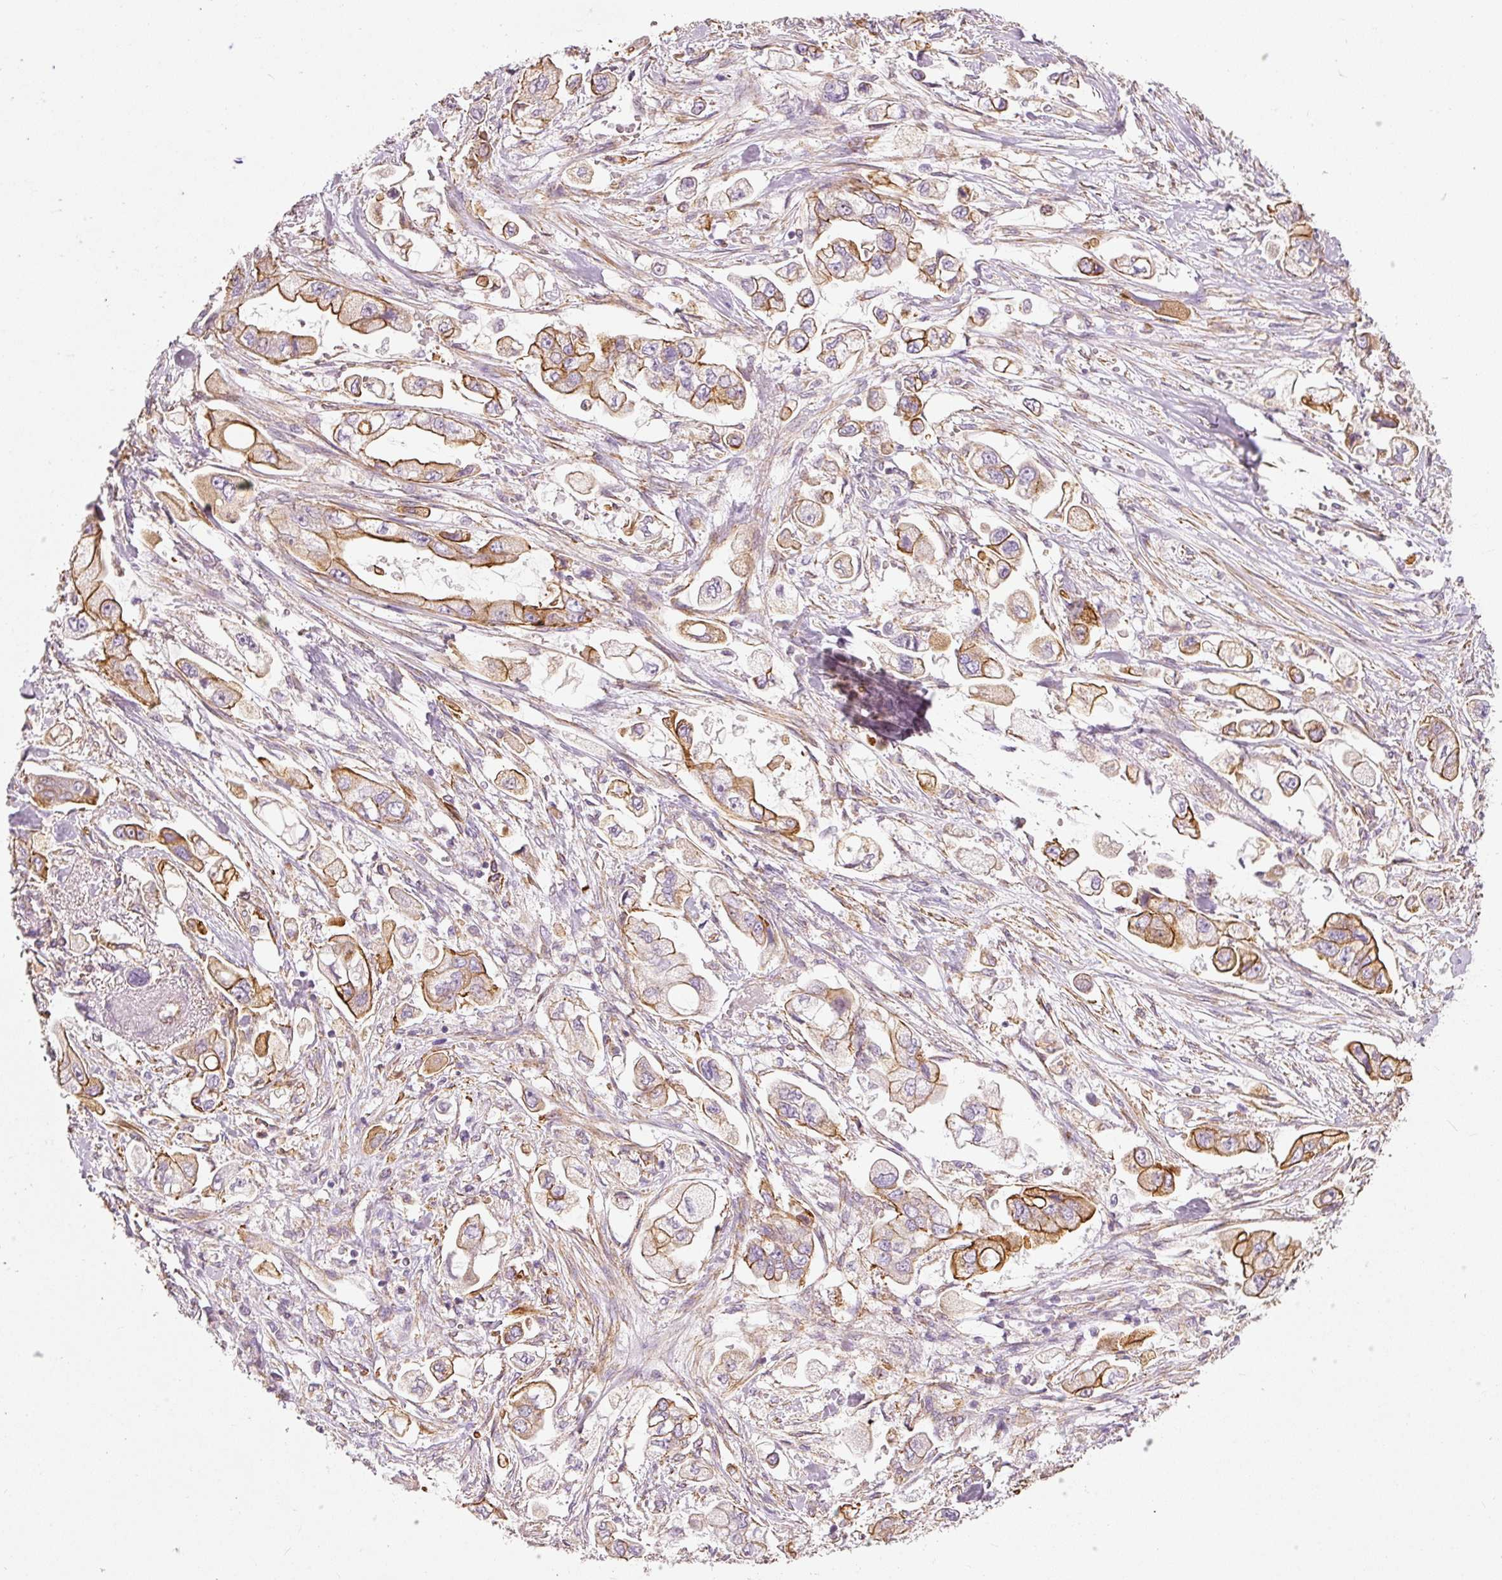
{"staining": {"intensity": "strong", "quantity": "25%-75%", "location": "cytoplasmic/membranous"}, "tissue": "stomach cancer", "cell_type": "Tumor cells", "image_type": "cancer", "snomed": [{"axis": "morphology", "description": "Adenocarcinoma, NOS"}, {"axis": "topography", "description": "Stomach"}], "caption": "This is an image of immunohistochemistry staining of stomach cancer (adenocarcinoma), which shows strong positivity in the cytoplasmic/membranous of tumor cells.", "gene": "OSR2", "patient": {"sex": "male", "age": 62}}